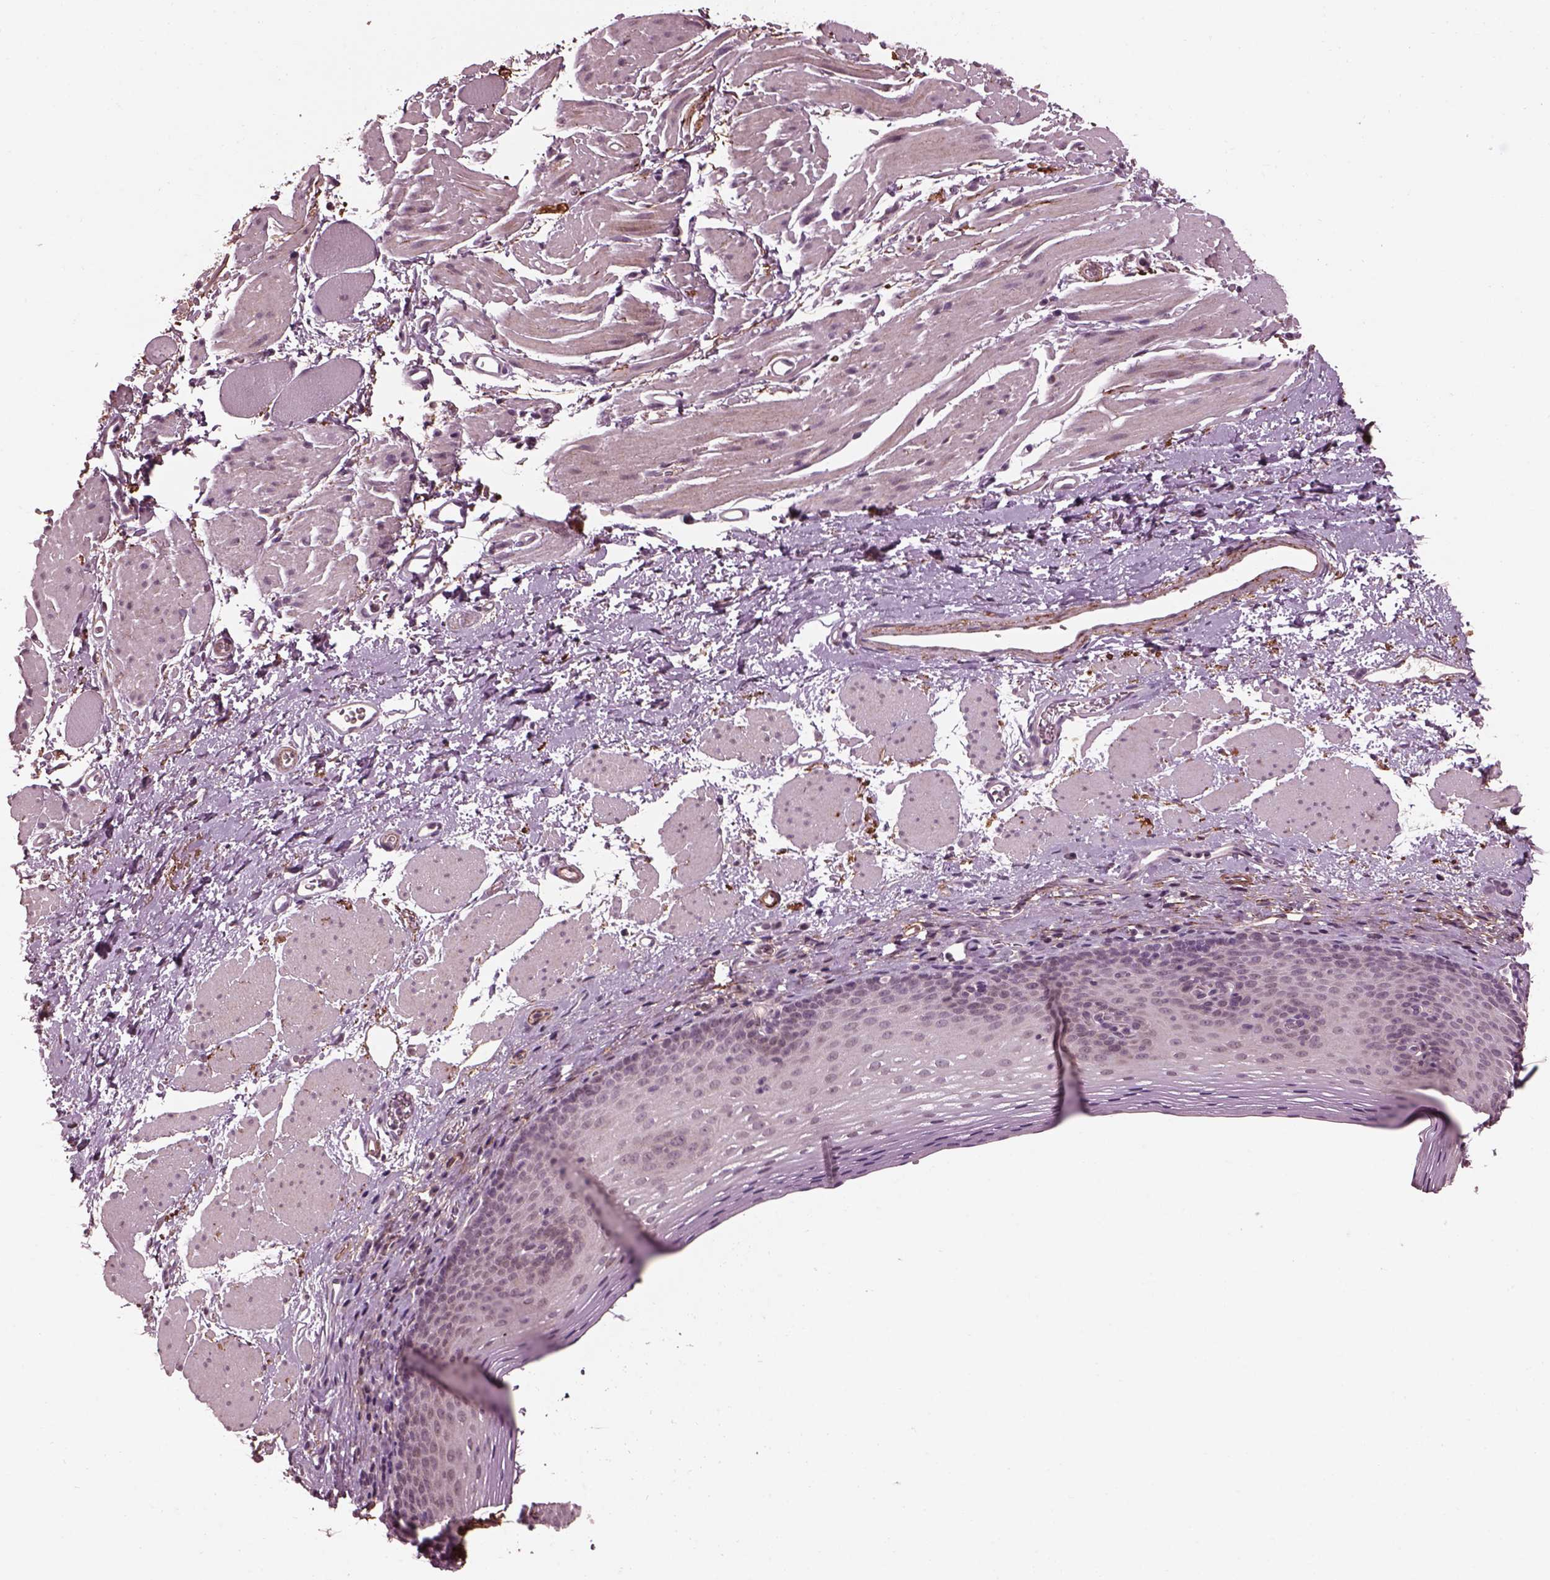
{"staining": {"intensity": "negative", "quantity": "none", "location": "none"}, "tissue": "esophagus", "cell_type": "Squamous epithelial cells", "image_type": "normal", "snomed": [{"axis": "morphology", "description": "Normal tissue, NOS"}, {"axis": "topography", "description": "Esophagus"}], "caption": "Immunohistochemistry of benign esophagus demonstrates no staining in squamous epithelial cells. The staining was performed using DAB (3,3'-diaminobenzidine) to visualize the protein expression in brown, while the nuclei were stained in blue with hematoxylin (Magnification: 20x).", "gene": "EFEMP1", "patient": {"sex": "female", "age": 68}}